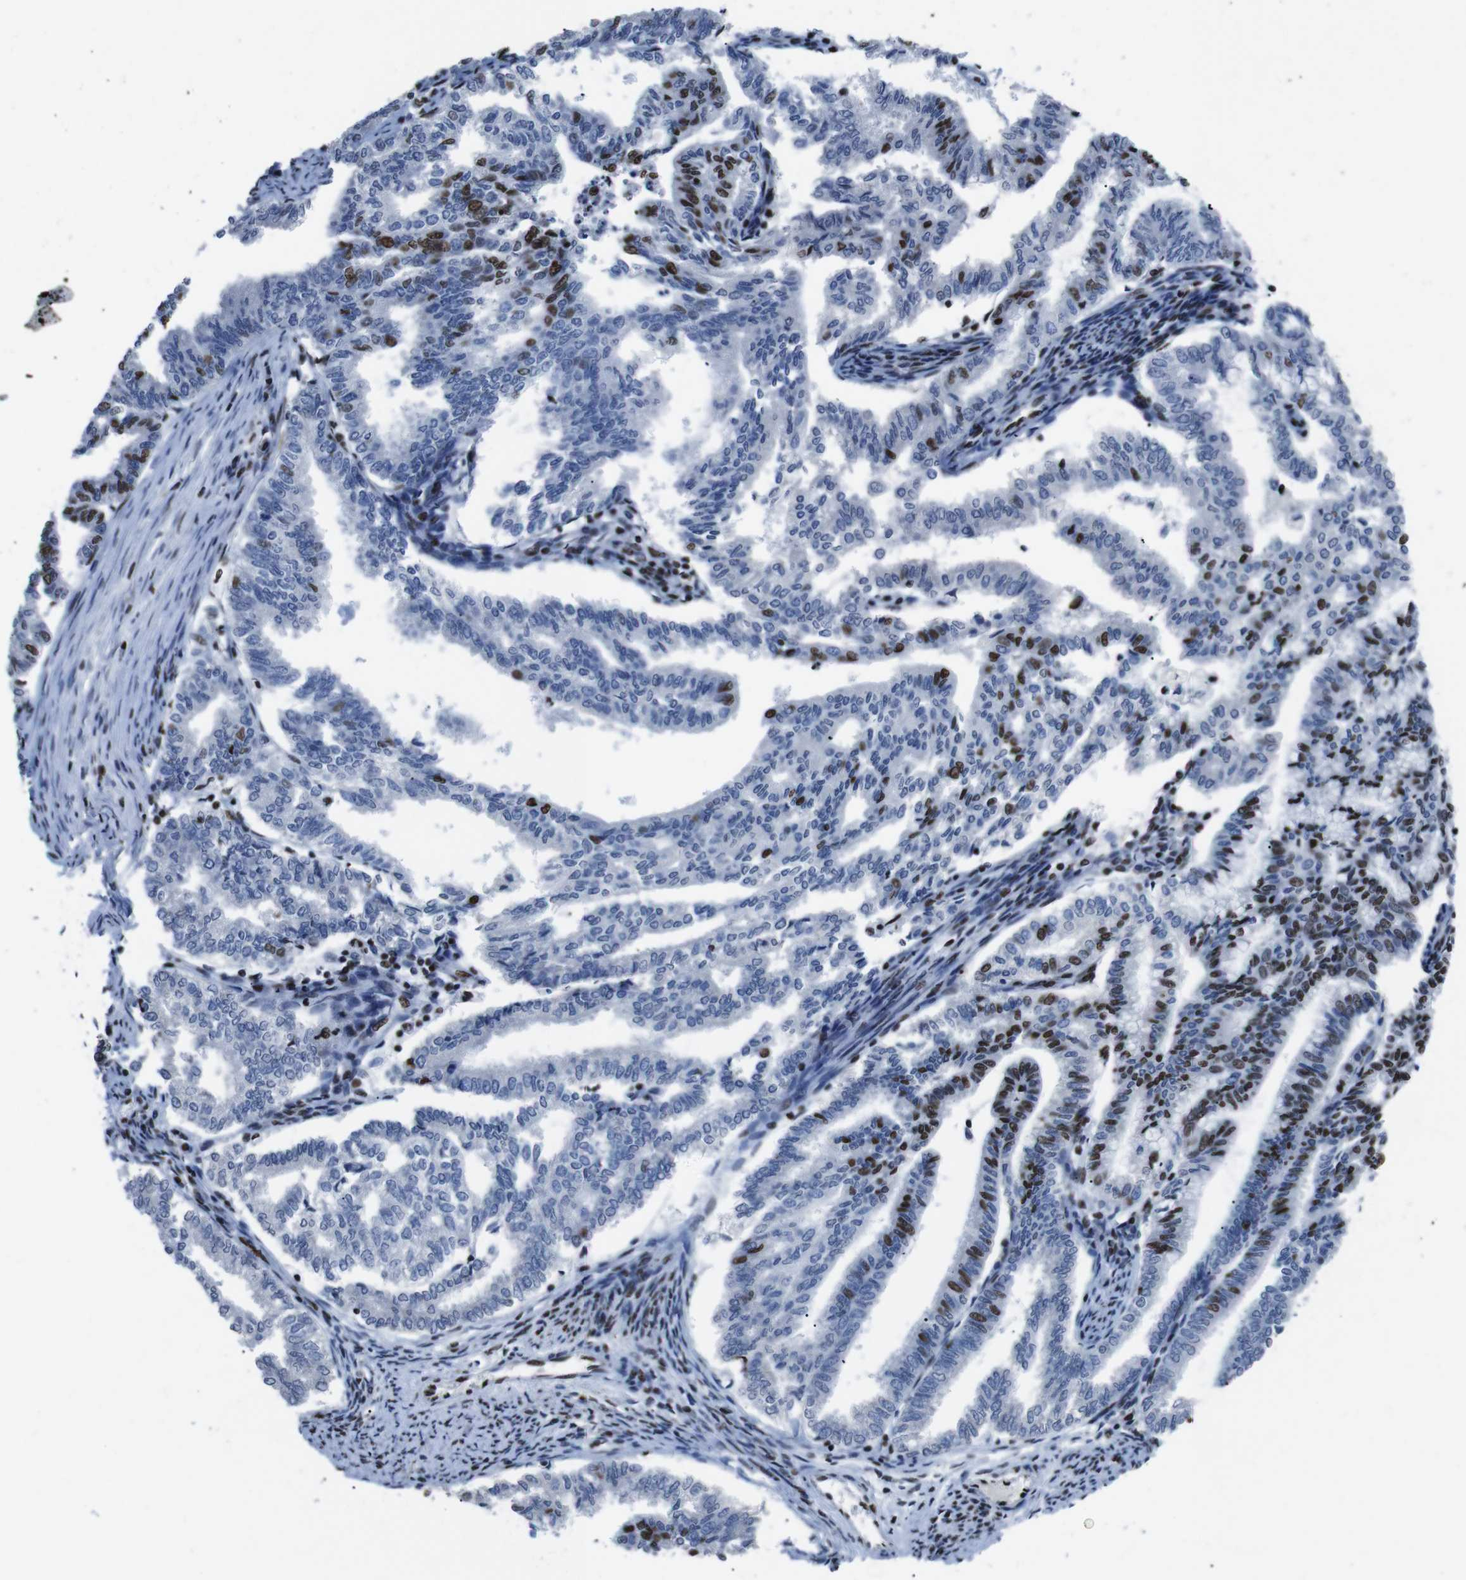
{"staining": {"intensity": "moderate", "quantity": "25%-75%", "location": "nuclear"}, "tissue": "endometrial cancer", "cell_type": "Tumor cells", "image_type": "cancer", "snomed": [{"axis": "morphology", "description": "Adenocarcinoma, NOS"}, {"axis": "topography", "description": "Endometrium"}], "caption": "Adenocarcinoma (endometrial) was stained to show a protein in brown. There is medium levels of moderate nuclear positivity in approximately 25%-75% of tumor cells.", "gene": "PIP4P2", "patient": {"sex": "female", "age": 79}}